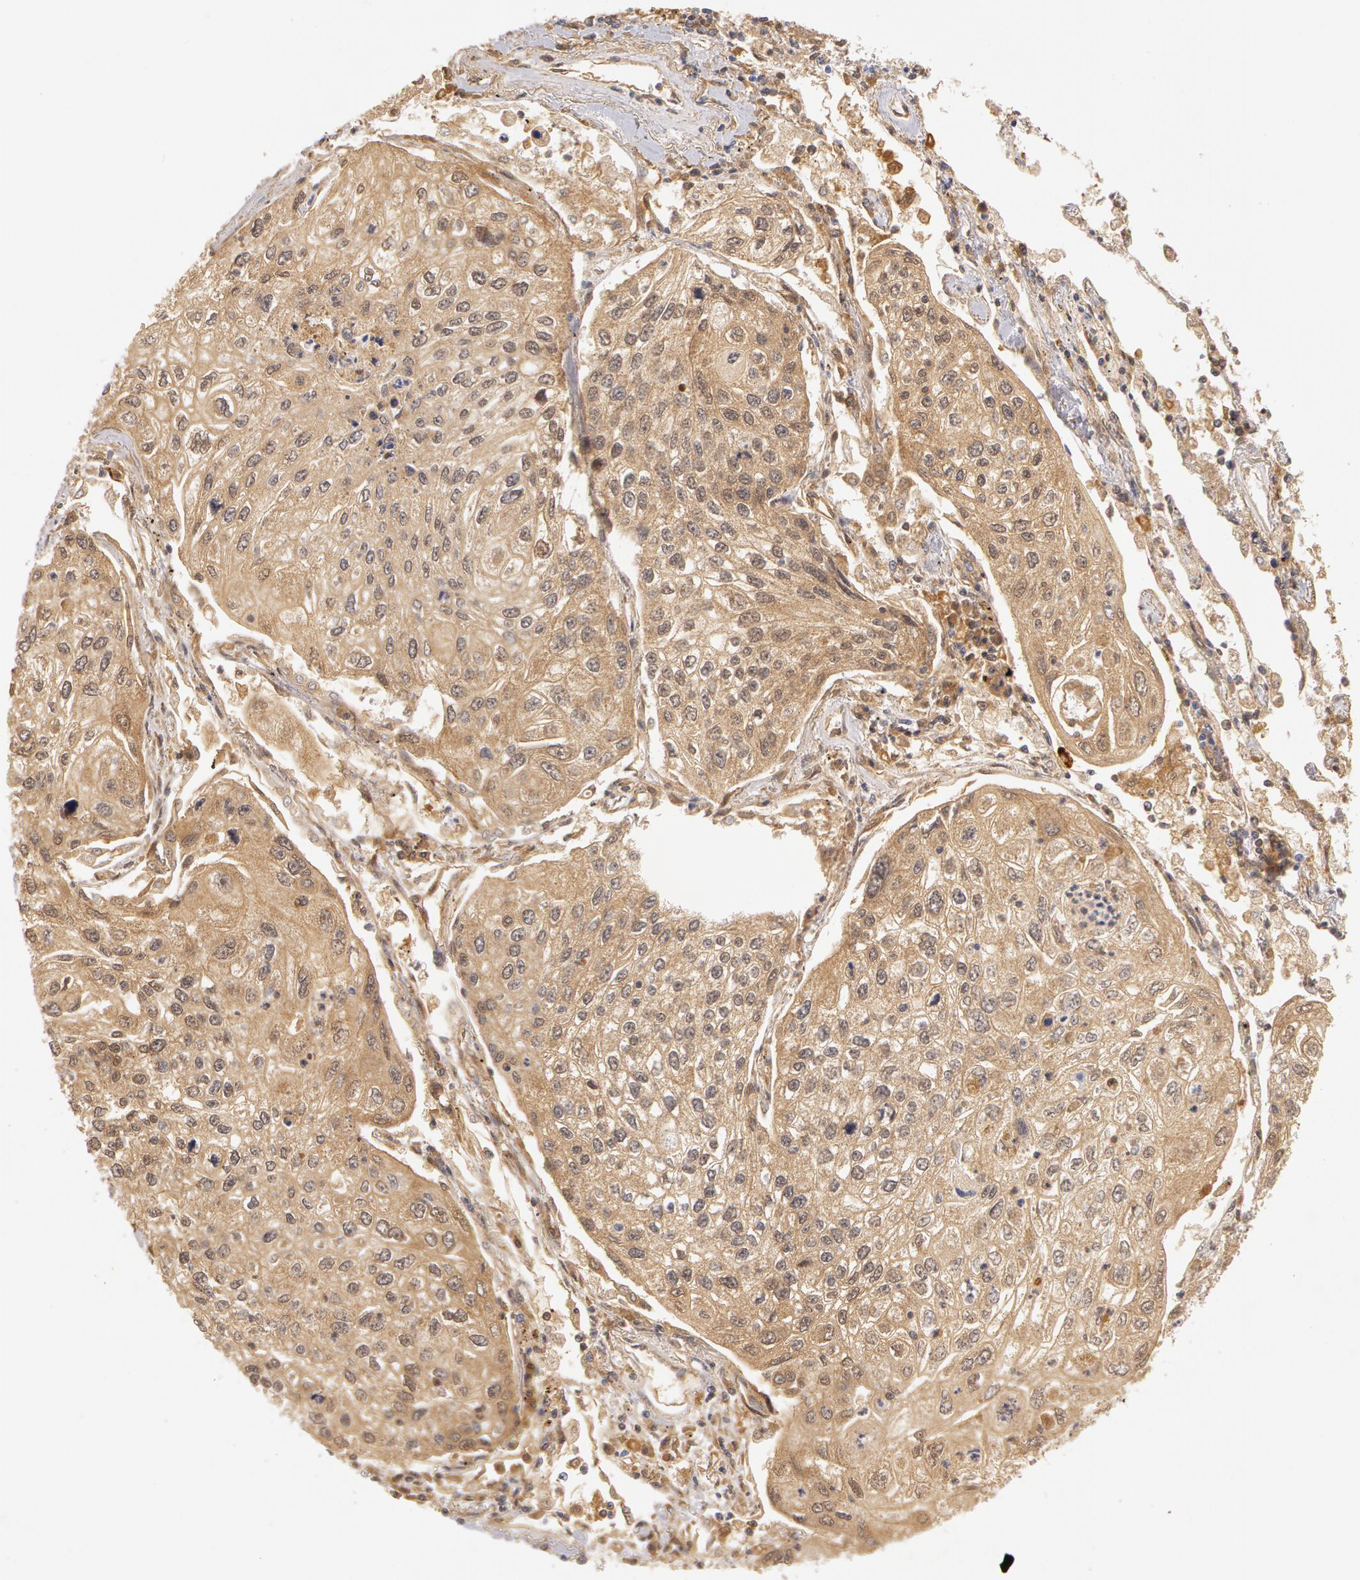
{"staining": {"intensity": "weak", "quantity": ">75%", "location": "cytoplasmic/membranous"}, "tissue": "lung cancer", "cell_type": "Tumor cells", "image_type": "cancer", "snomed": [{"axis": "morphology", "description": "Squamous cell carcinoma, NOS"}, {"axis": "topography", "description": "Lung"}], "caption": "An image of human squamous cell carcinoma (lung) stained for a protein shows weak cytoplasmic/membranous brown staining in tumor cells.", "gene": "AHSG", "patient": {"sex": "male", "age": 75}}